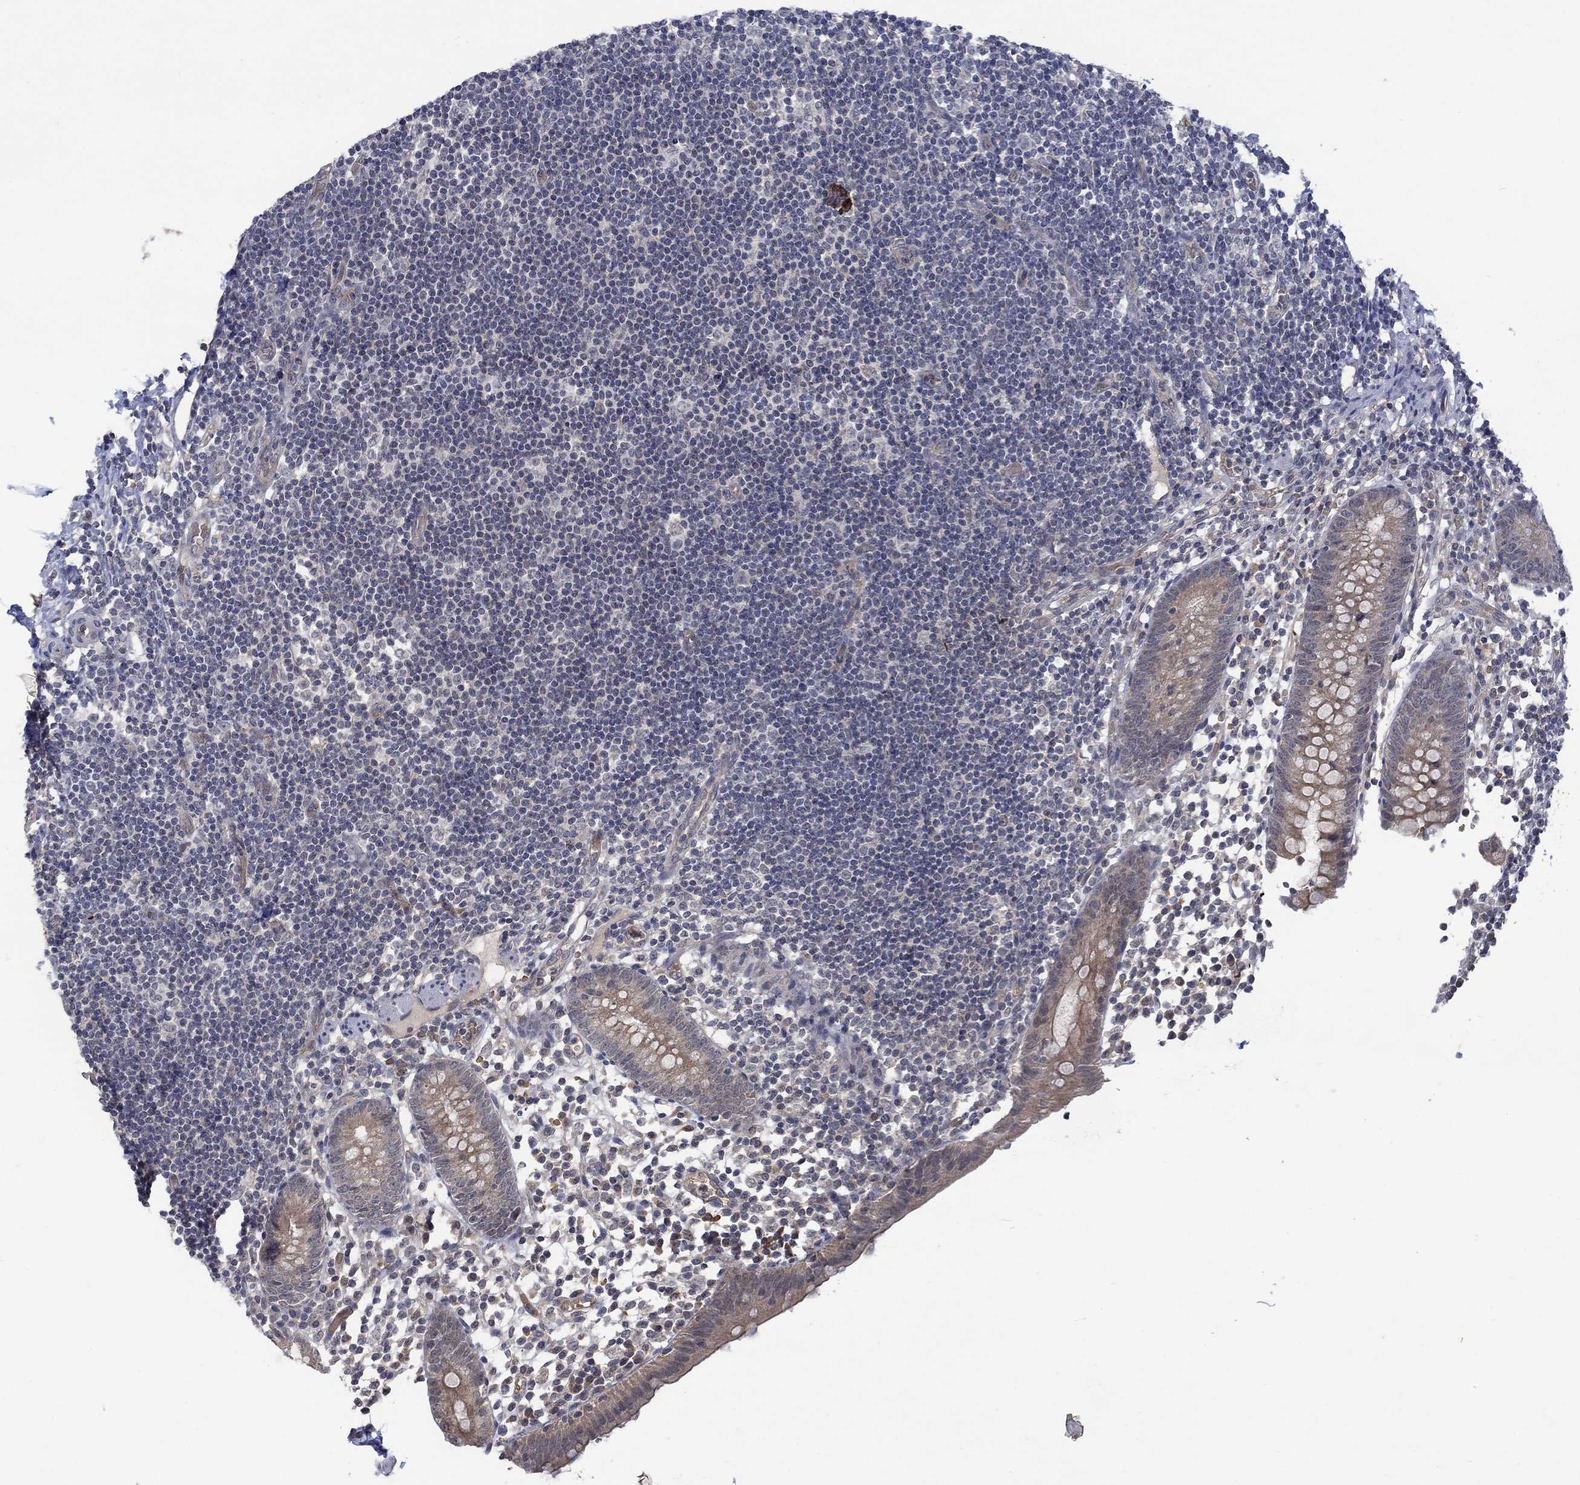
{"staining": {"intensity": "weak", "quantity": "25%-75%", "location": "cytoplasmic/membranous"}, "tissue": "appendix", "cell_type": "Glandular cells", "image_type": "normal", "snomed": [{"axis": "morphology", "description": "Normal tissue, NOS"}, {"axis": "topography", "description": "Appendix"}], "caption": "A low amount of weak cytoplasmic/membranous positivity is identified in about 25%-75% of glandular cells in benign appendix.", "gene": "GRIN2D", "patient": {"sex": "female", "age": 40}}